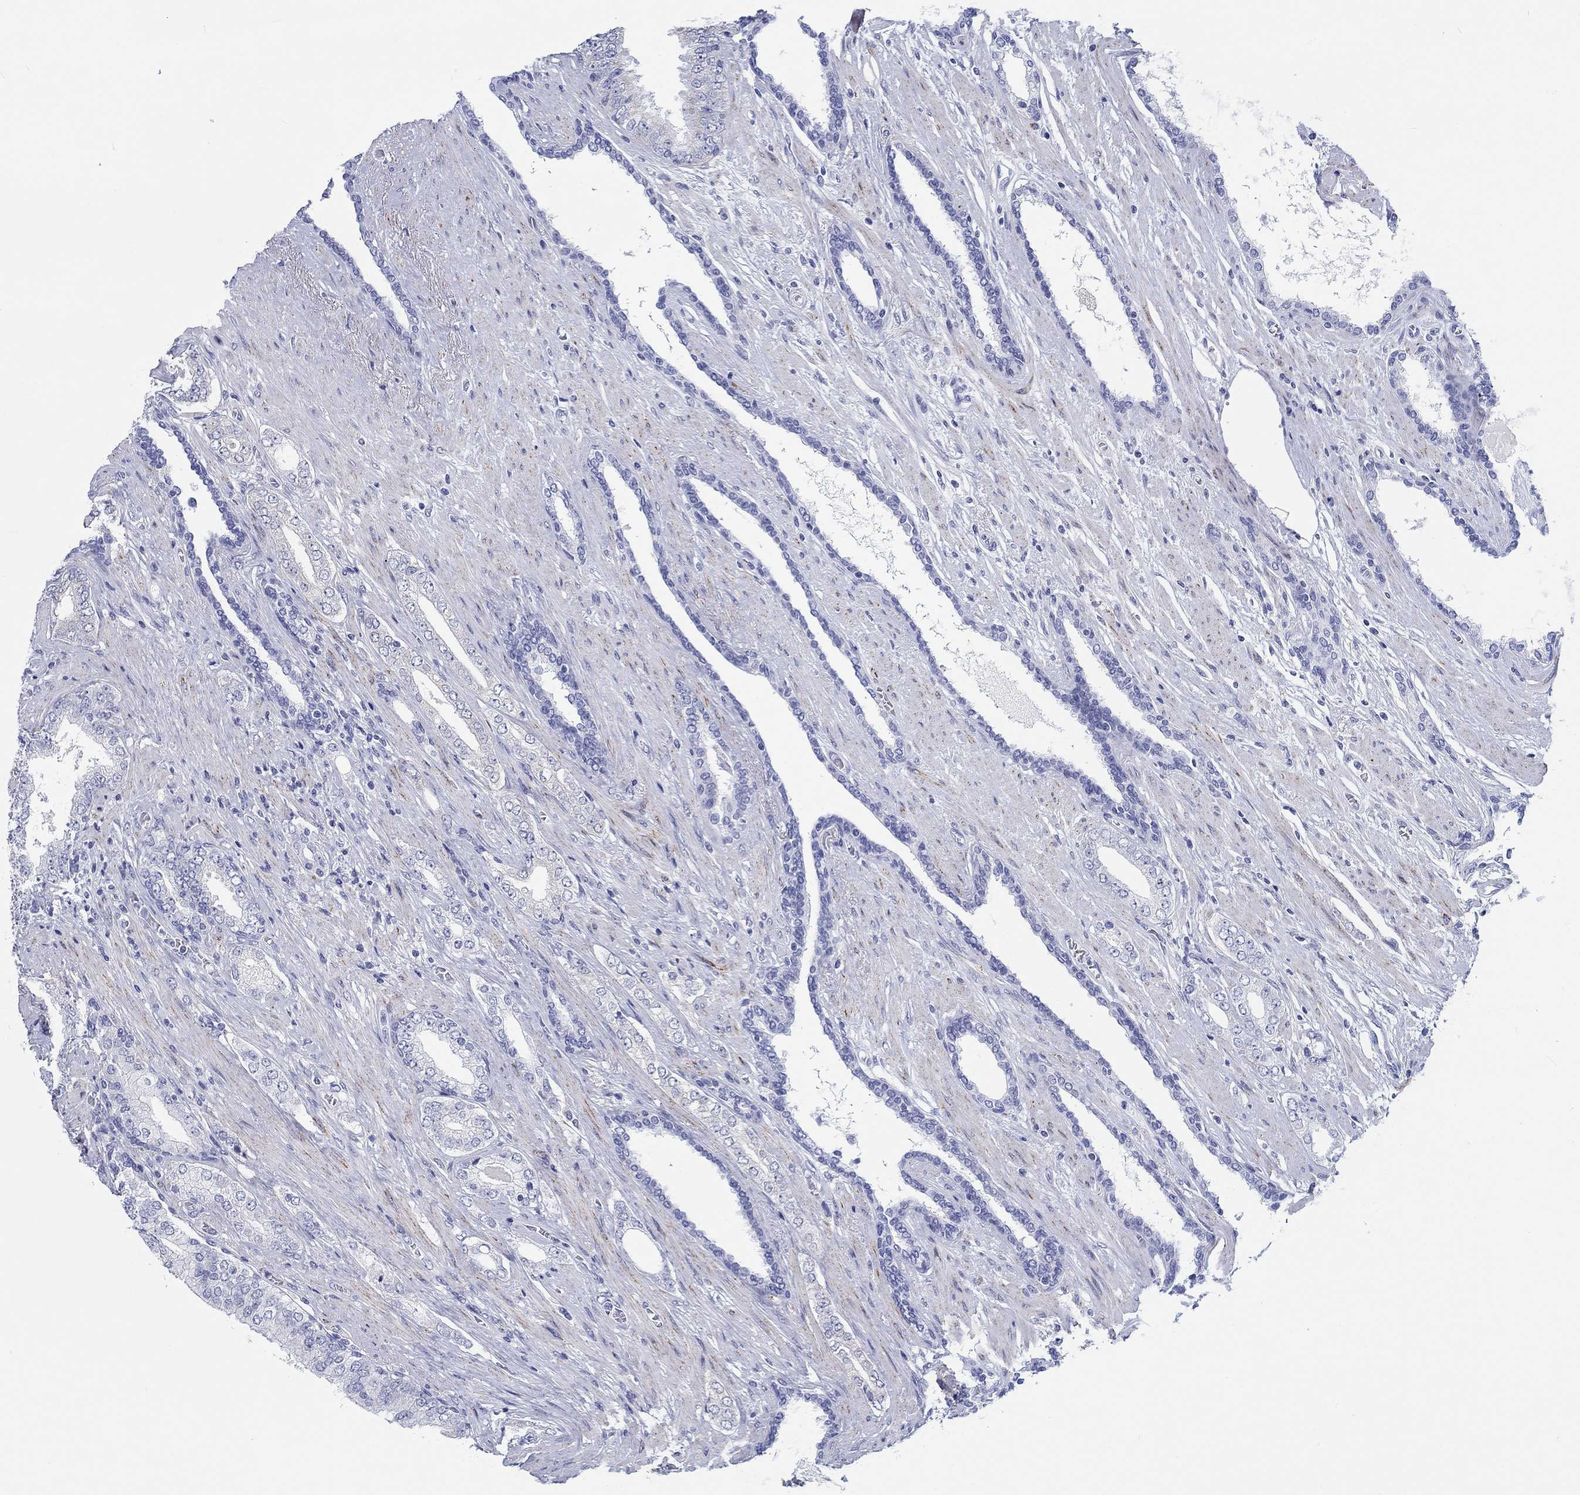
{"staining": {"intensity": "negative", "quantity": "none", "location": "none"}, "tissue": "prostate cancer", "cell_type": "Tumor cells", "image_type": "cancer", "snomed": [{"axis": "morphology", "description": "Adenocarcinoma, Low grade"}, {"axis": "topography", "description": "Prostate and seminal vesicle, NOS"}], "caption": "The image shows no staining of tumor cells in prostate cancer (adenocarcinoma (low-grade)).", "gene": "H1-1", "patient": {"sex": "male", "age": 61}}